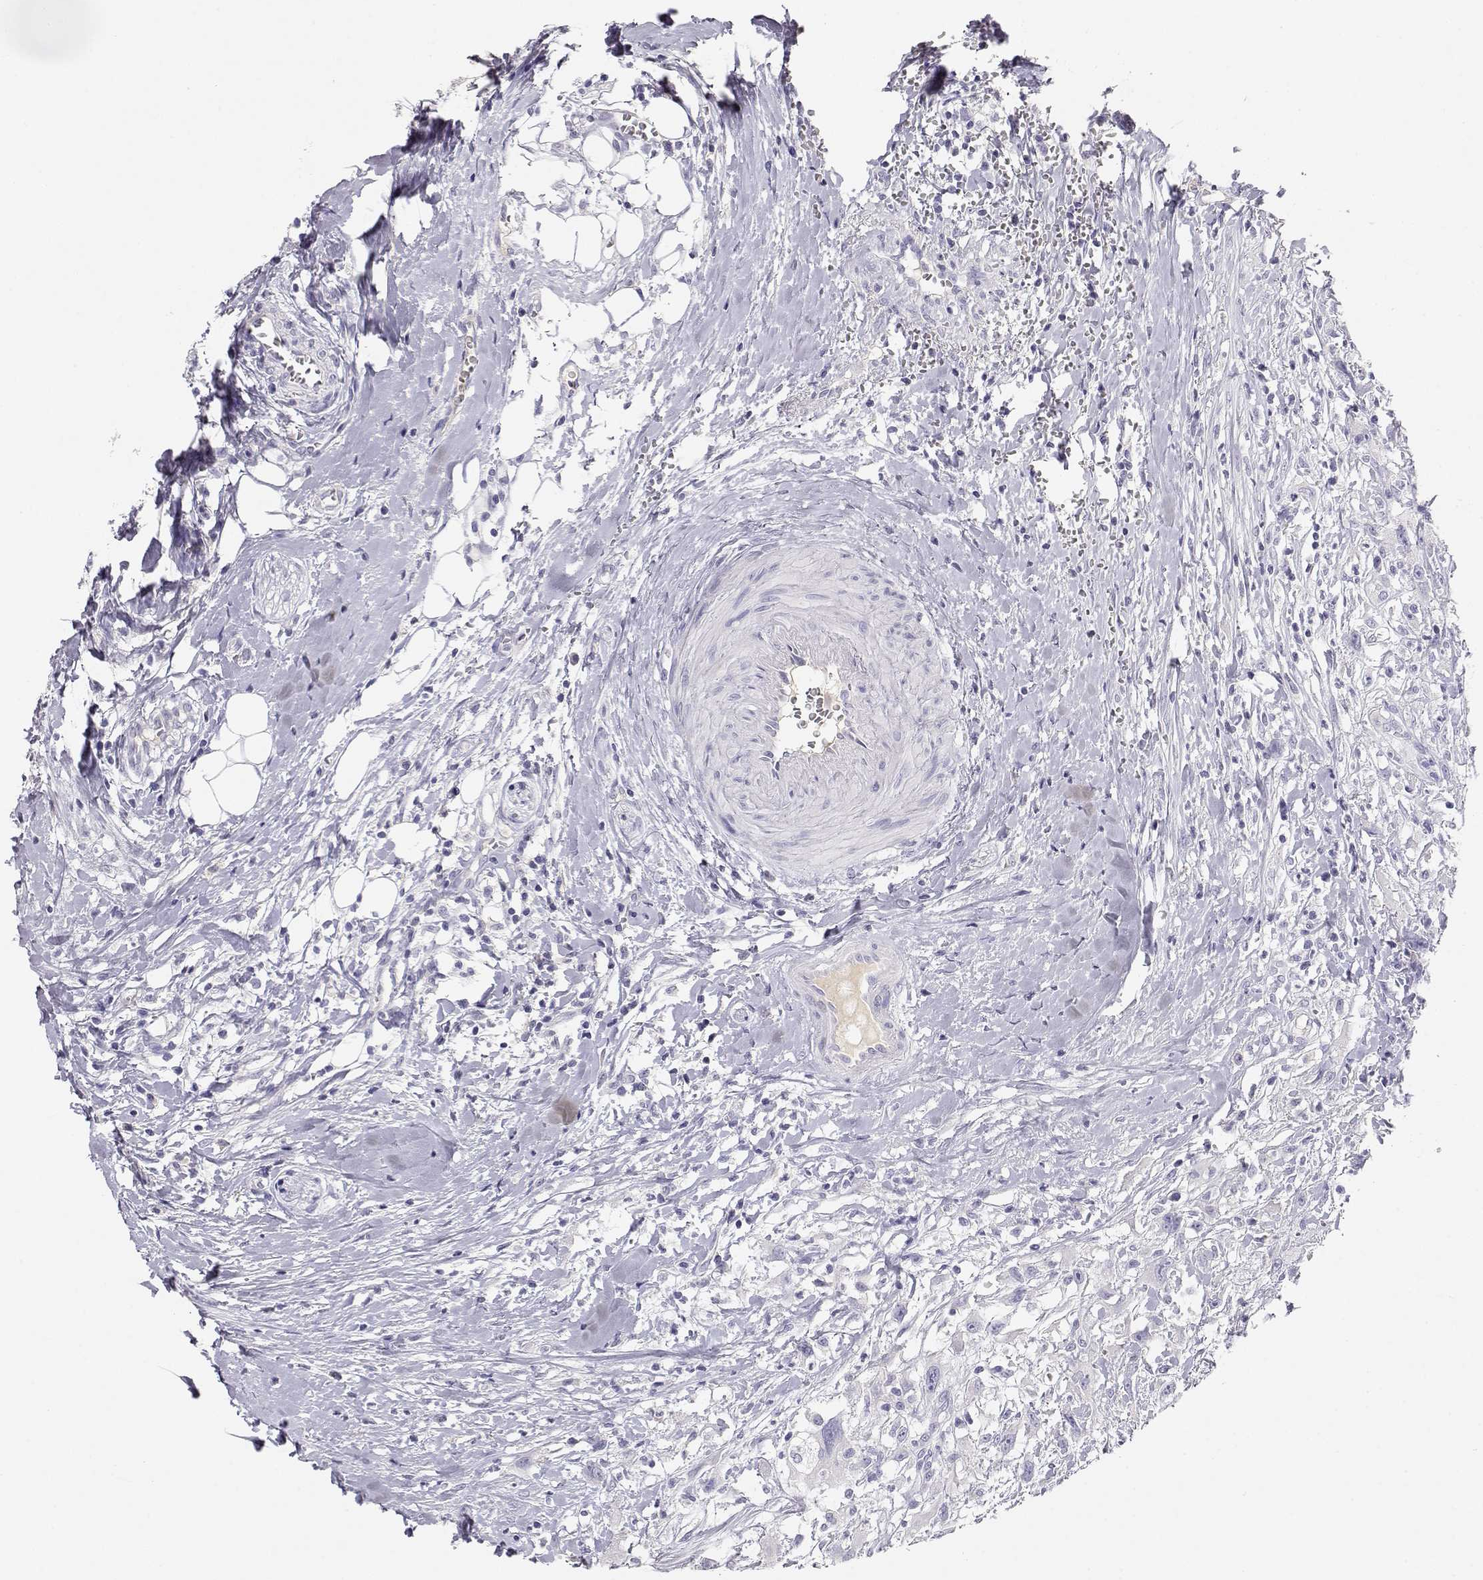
{"staining": {"intensity": "negative", "quantity": "none", "location": "none"}, "tissue": "head and neck cancer", "cell_type": "Tumor cells", "image_type": "cancer", "snomed": [{"axis": "morphology", "description": "Squamous cell carcinoma, NOS"}, {"axis": "morphology", "description": "Squamous cell carcinoma, metastatic, NOS"}, {"axis": "topography", "description": "Oral tissue"}, {"axis": "topography", "description": "Head-Neck"}], "caption": "The IHC photomicrograph has no significant staining in tumor cells of squamous cell carcinoma (head and neck) tissue.", "gene": "GPR174", "patient": {"sex": "female", "age": 85}}